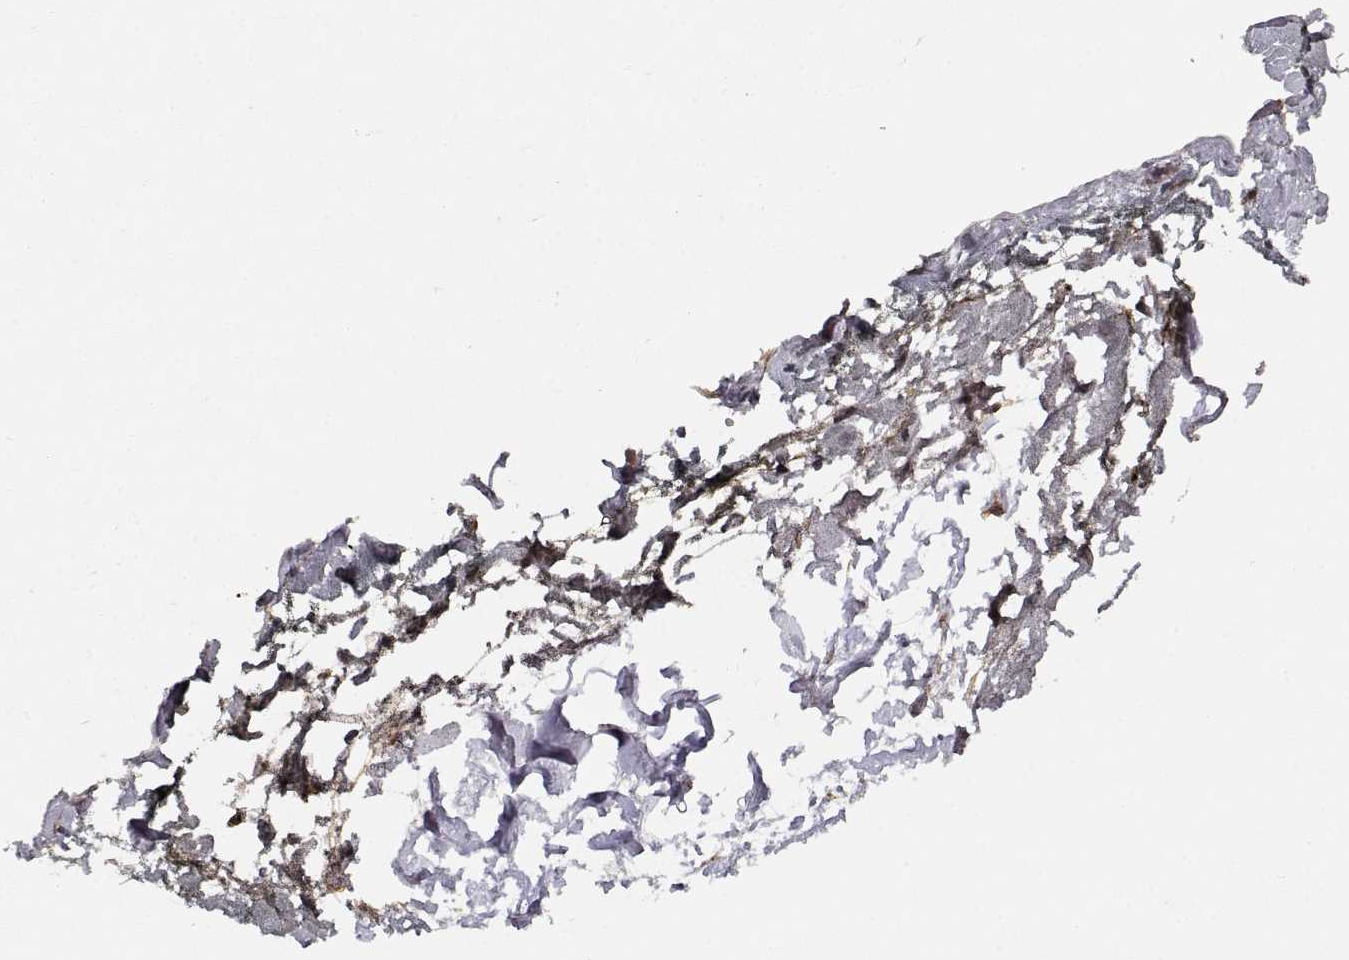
{"staining": {"intensity": "moderate", "quantity": ">75%", "location": "cytoplasmic/membranous"}, "tissue": "skin", "cell_type": "Fibroblasts", "image_type": "normal", "snomed": [{"axis": "morphology", "description": "Normal tissue, NOS"}, {"axis": "topography", "description": "Skin"}], "caption": "Protein expression analysis of normal human skin reveals moderate cytoplasmic/membranous expression in approximately >75% of fibroblasts. Using DAB (brown) and hematoxylin (blue) stains, captured at high magnification using brightfield microscopy.", "gene": "CDK5RAP2", "patient": {"sex": "female", "age": 34}}